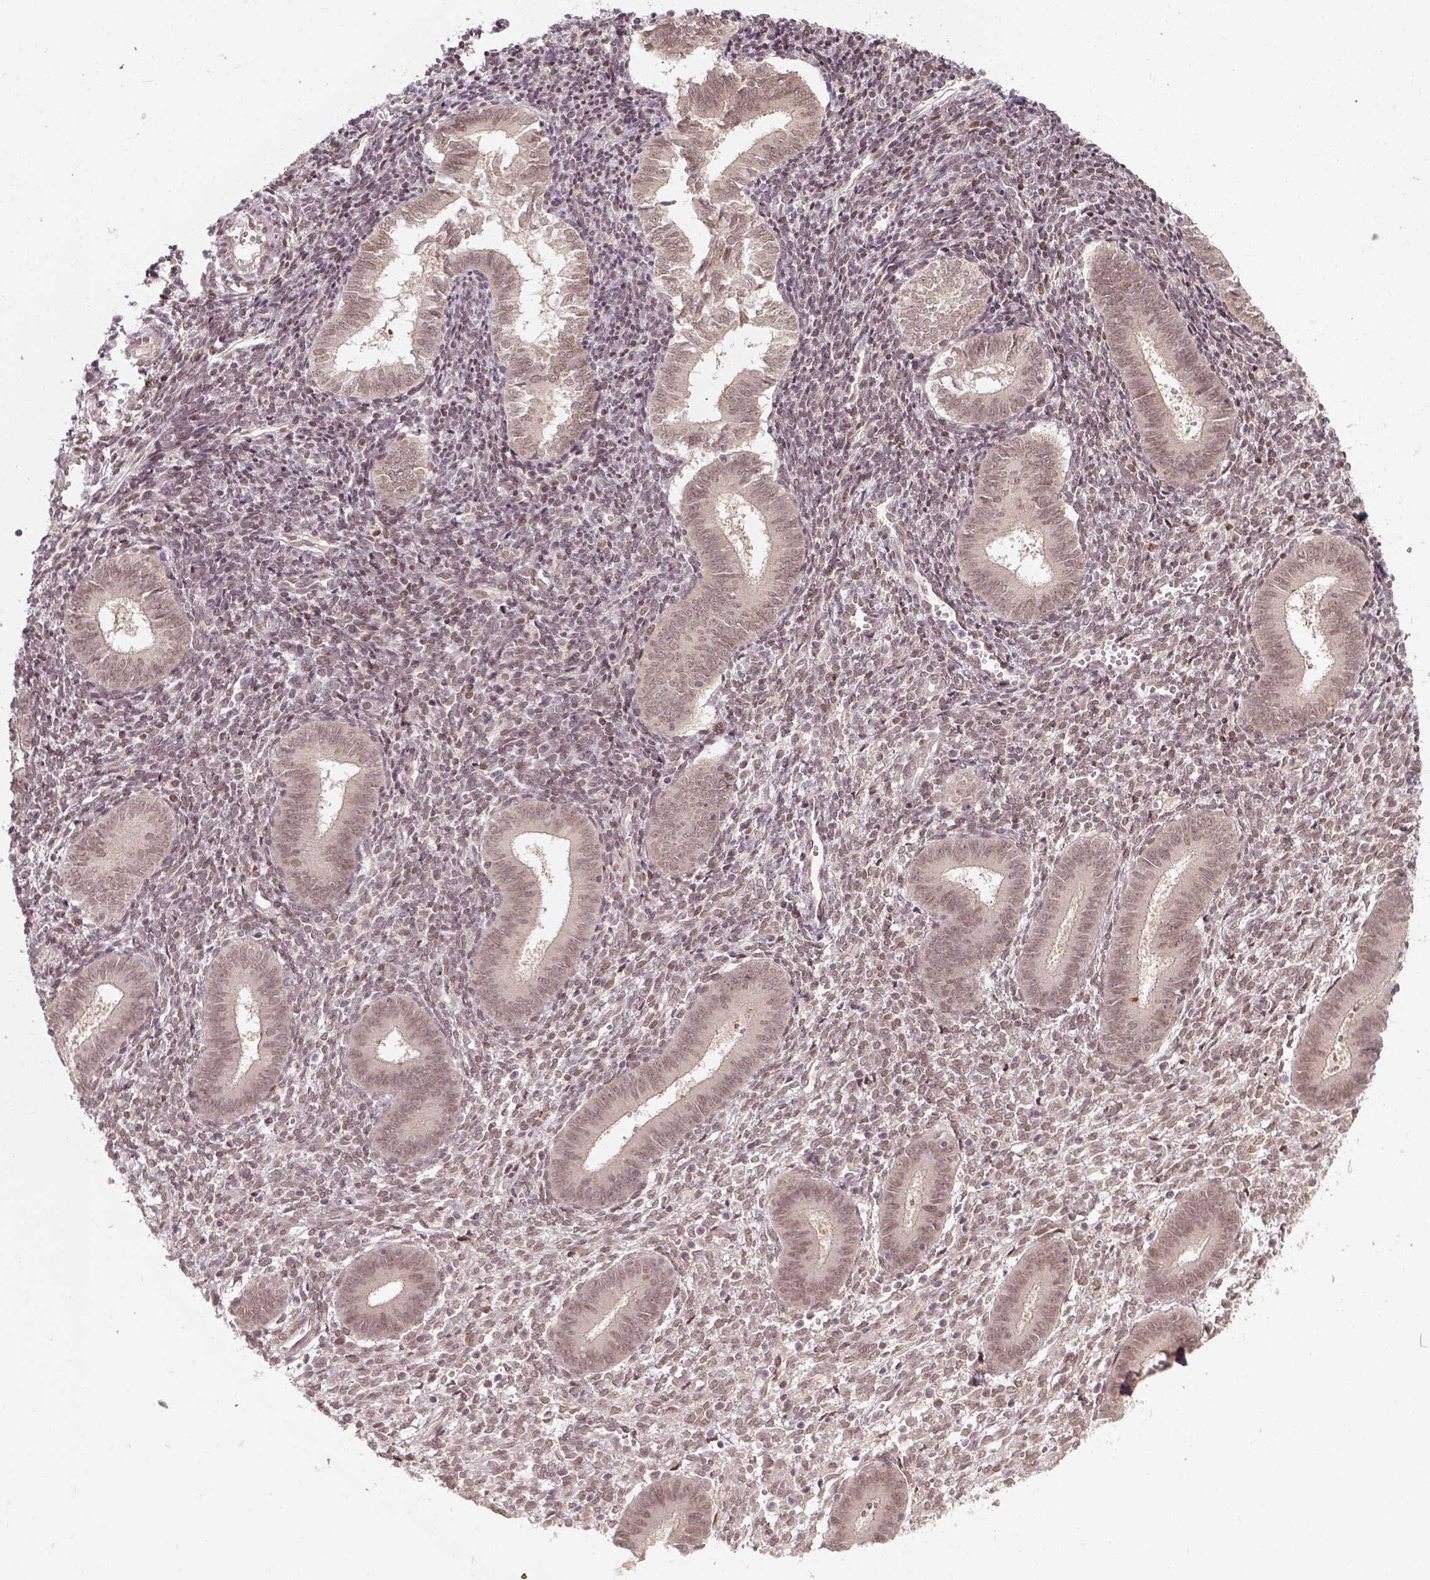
{"staining": {"intensity": "weak", "quantity": ">75%", "location": "nuclear"}, "tissue": "endometrium", "cell_type": "Cells in endometrial stroma", "image_type": "normal", "snomed": [{"axis": "morphology", "description": "Normal tissue, NOS"}, {"axis": "topography", "description": "Endometrium"}], "caption": "An image of human endometrium stained for a protein shows weak nuclear brown staining in cells in endometrial stroma.", "gene": "ZMAT3", "patient": {"sex": "female", "age": 25}}